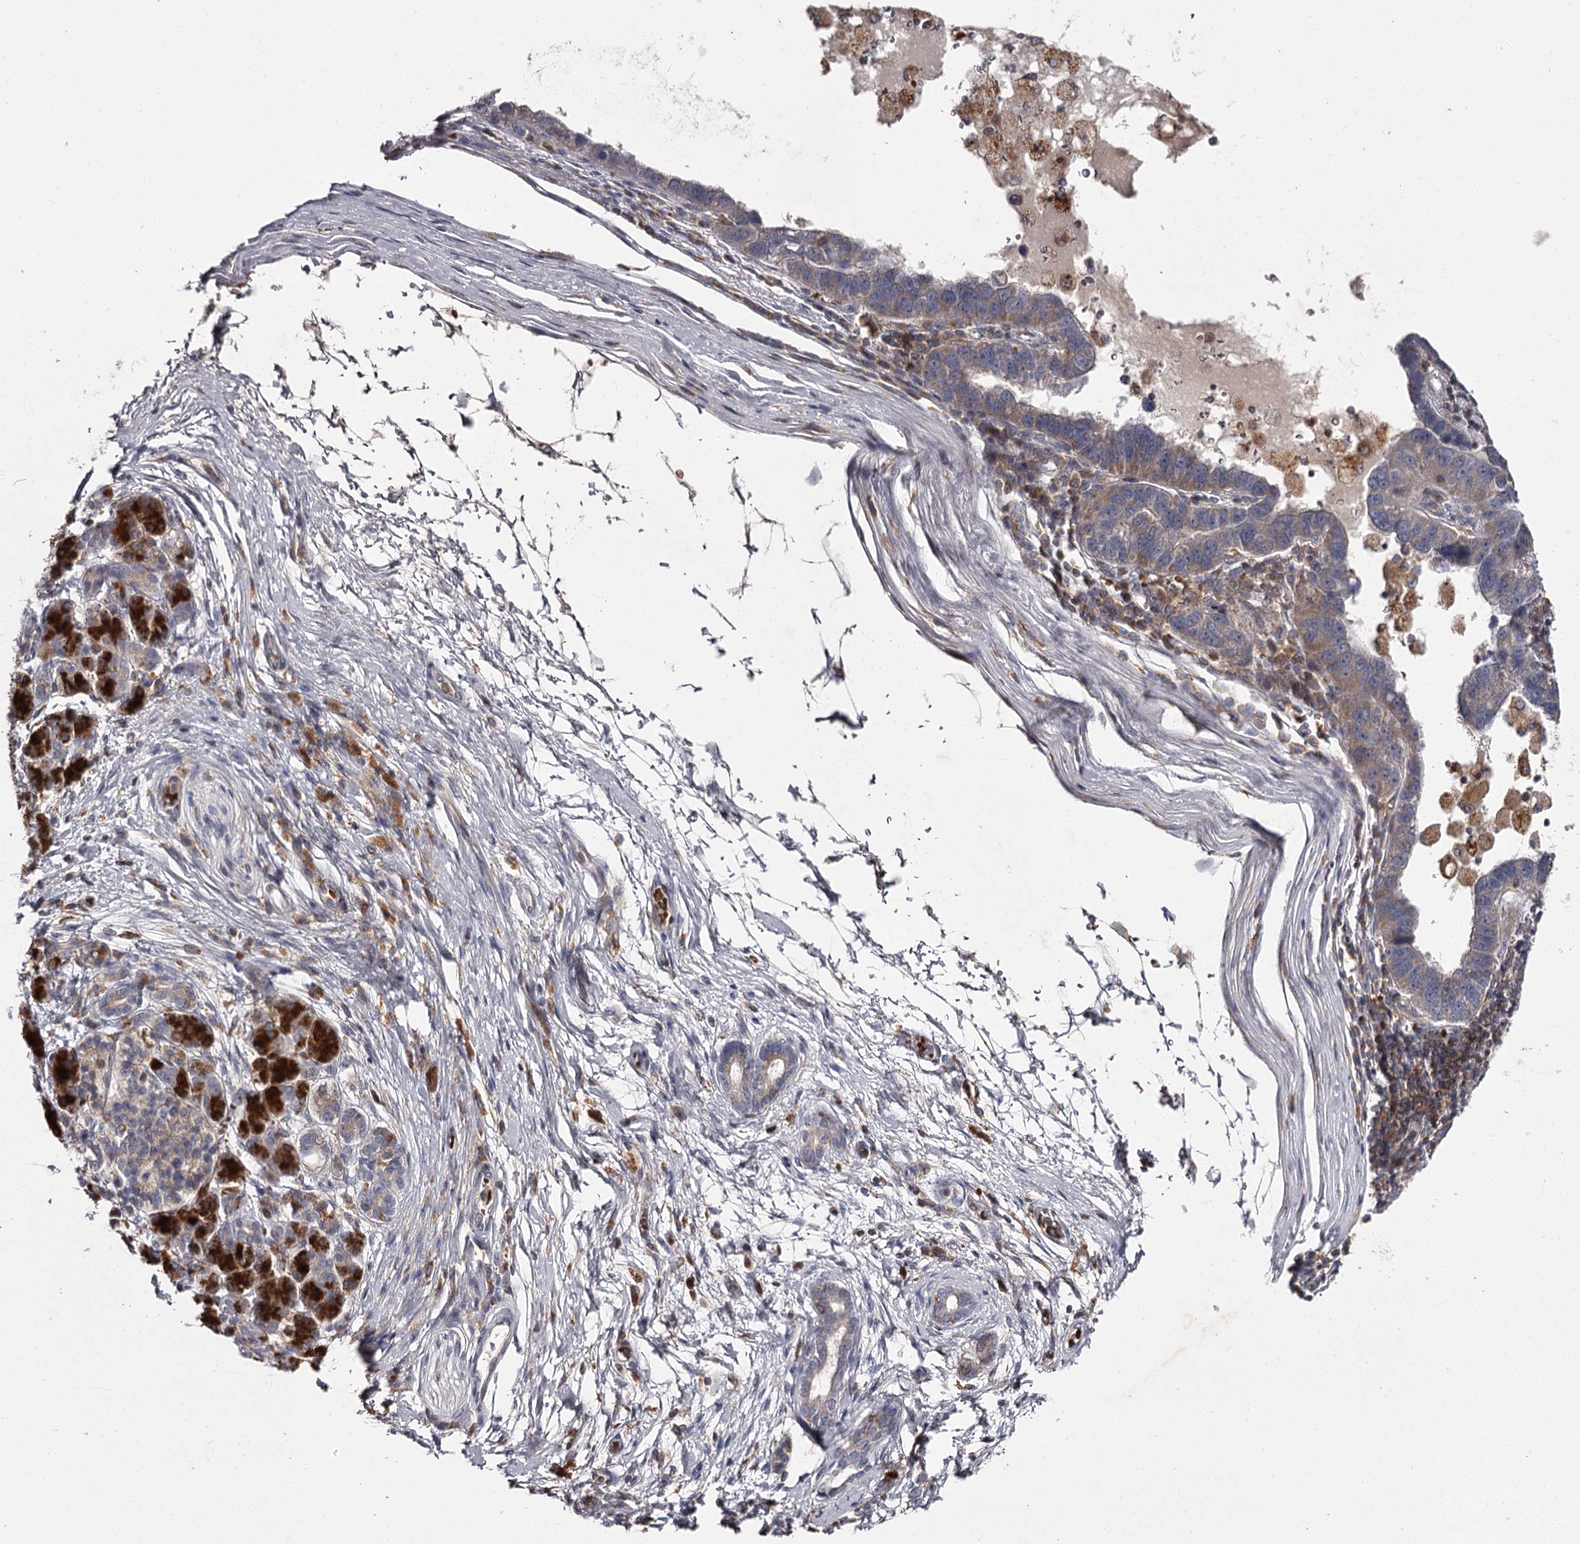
{"staining": {"intensity": "weak", "quantity": "<25%", "location": "cytoplasmic/membranous"}, "tissue": "pancreatic cancer", "cell_type": "Tumor cells", "image_type": "cancer", "snomed": [{"axis": "morphology", "description": "Adenocarcinoma, NOS"}, {"axis": "topography", "description": "Pancreas"}], "caption": "This histopathology image is of pancreatic cancer stained with immunohistochemistry to label a protein in brown with the nuclei are counter-stained blue. There is no positivity in tumor cells. (DAB (3,3'-diaminobenzidine) immunohistochemistry (IHC) with hematoxylin counter stain).", "gene": "RASSF6", "patient": {"sex": "female", "age": 61}}